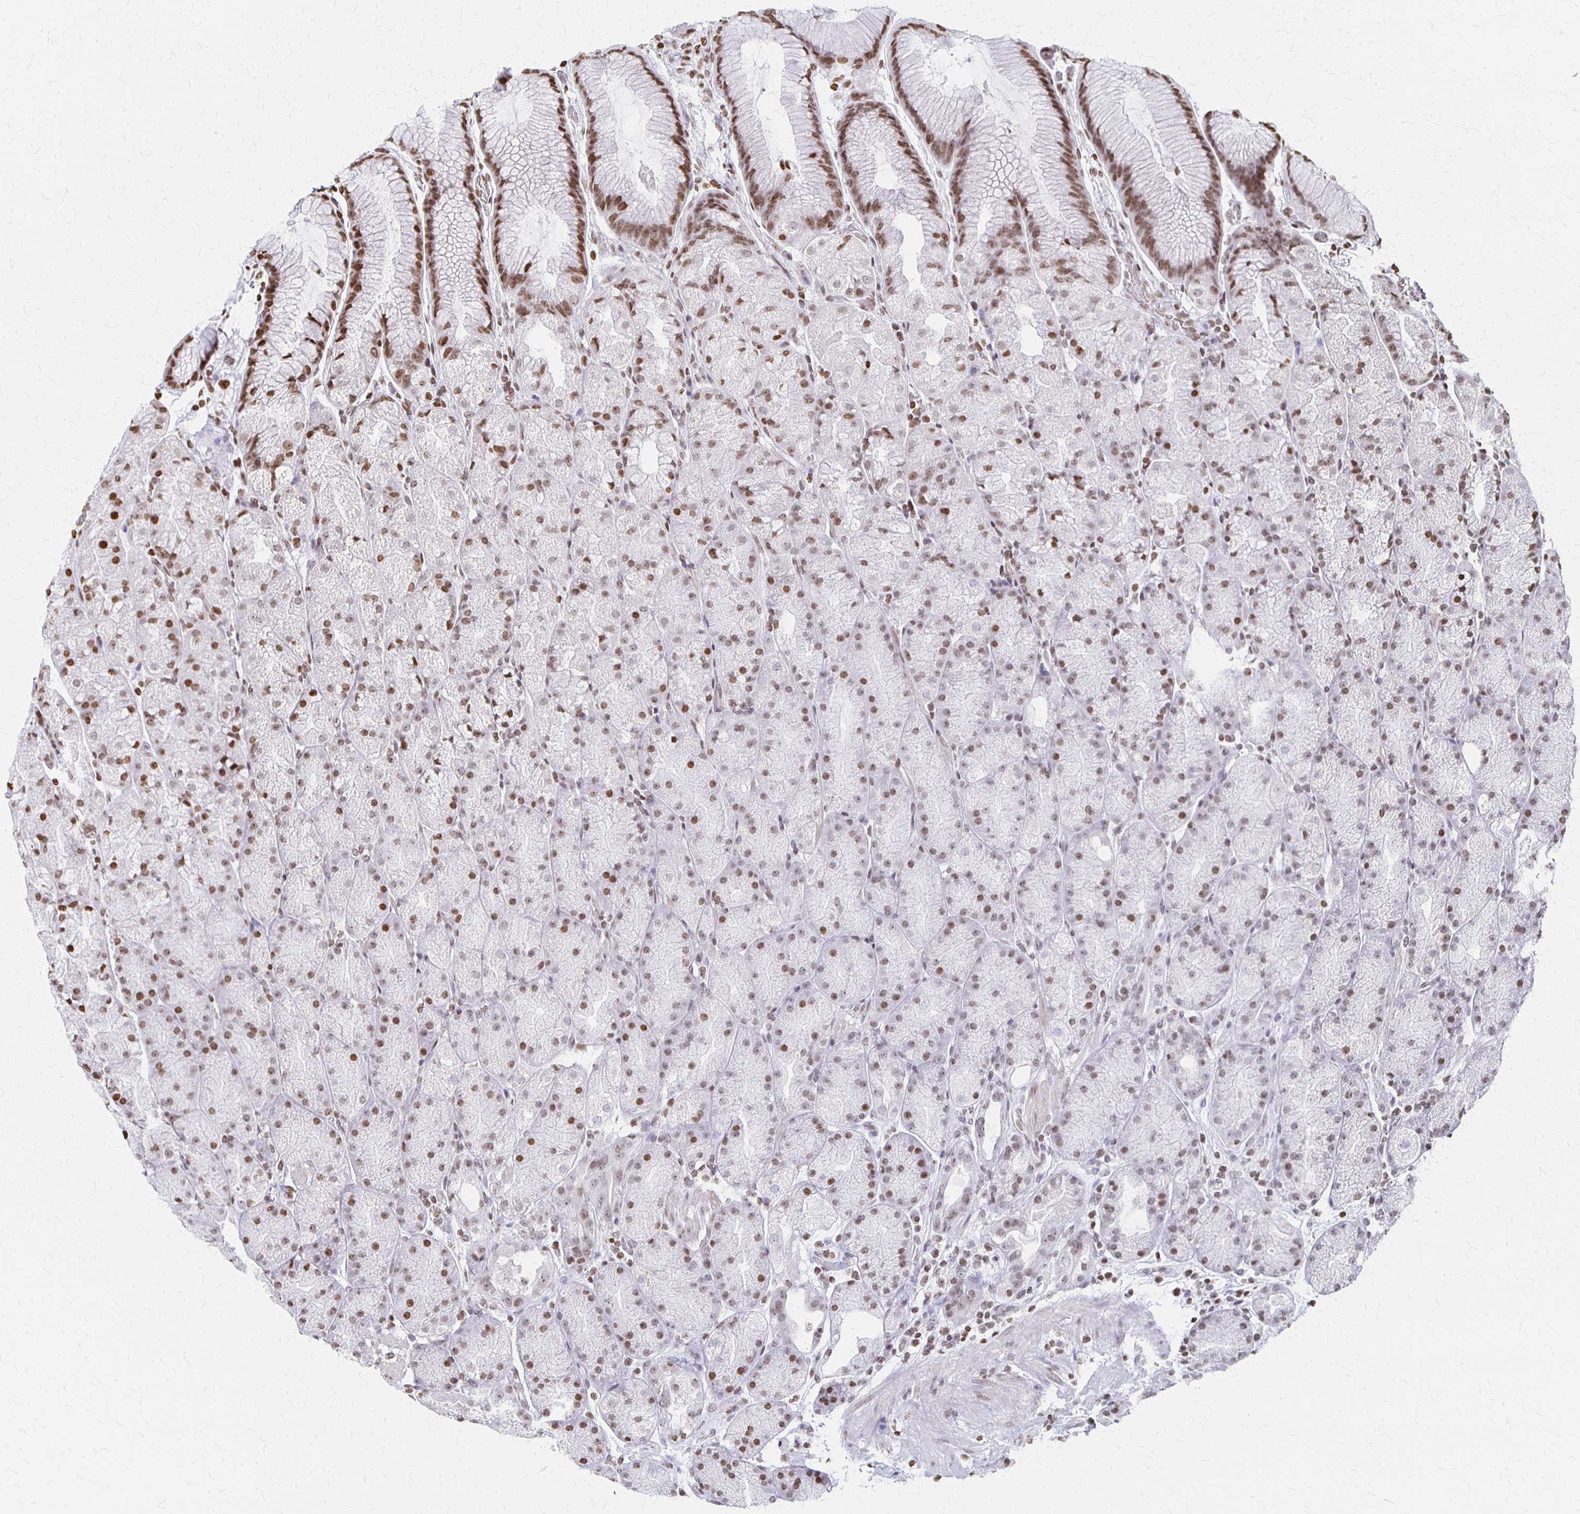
{"staining": {"intensity": "moderate", "quantity": "25%-75%", "location": "nuclear"}, "tissue": "stomach", "cell_type": "Glandular cells", "image_type": "normal", "snomed": [{"axis": "morphology", "description": "Normal tissue, NOS"}, {"axis": "topography", "description": "Stomach, upper"}, {"axis": "topography", "description": "Stomach"}], "caption": "DAB immunohistochemical staining of normal human stomach reveals moderate nuclear protein staining in about 25%-75% of glandular cells.", "gene": "ZNF280C", "patient": {"sex": "male", "age": 48}}